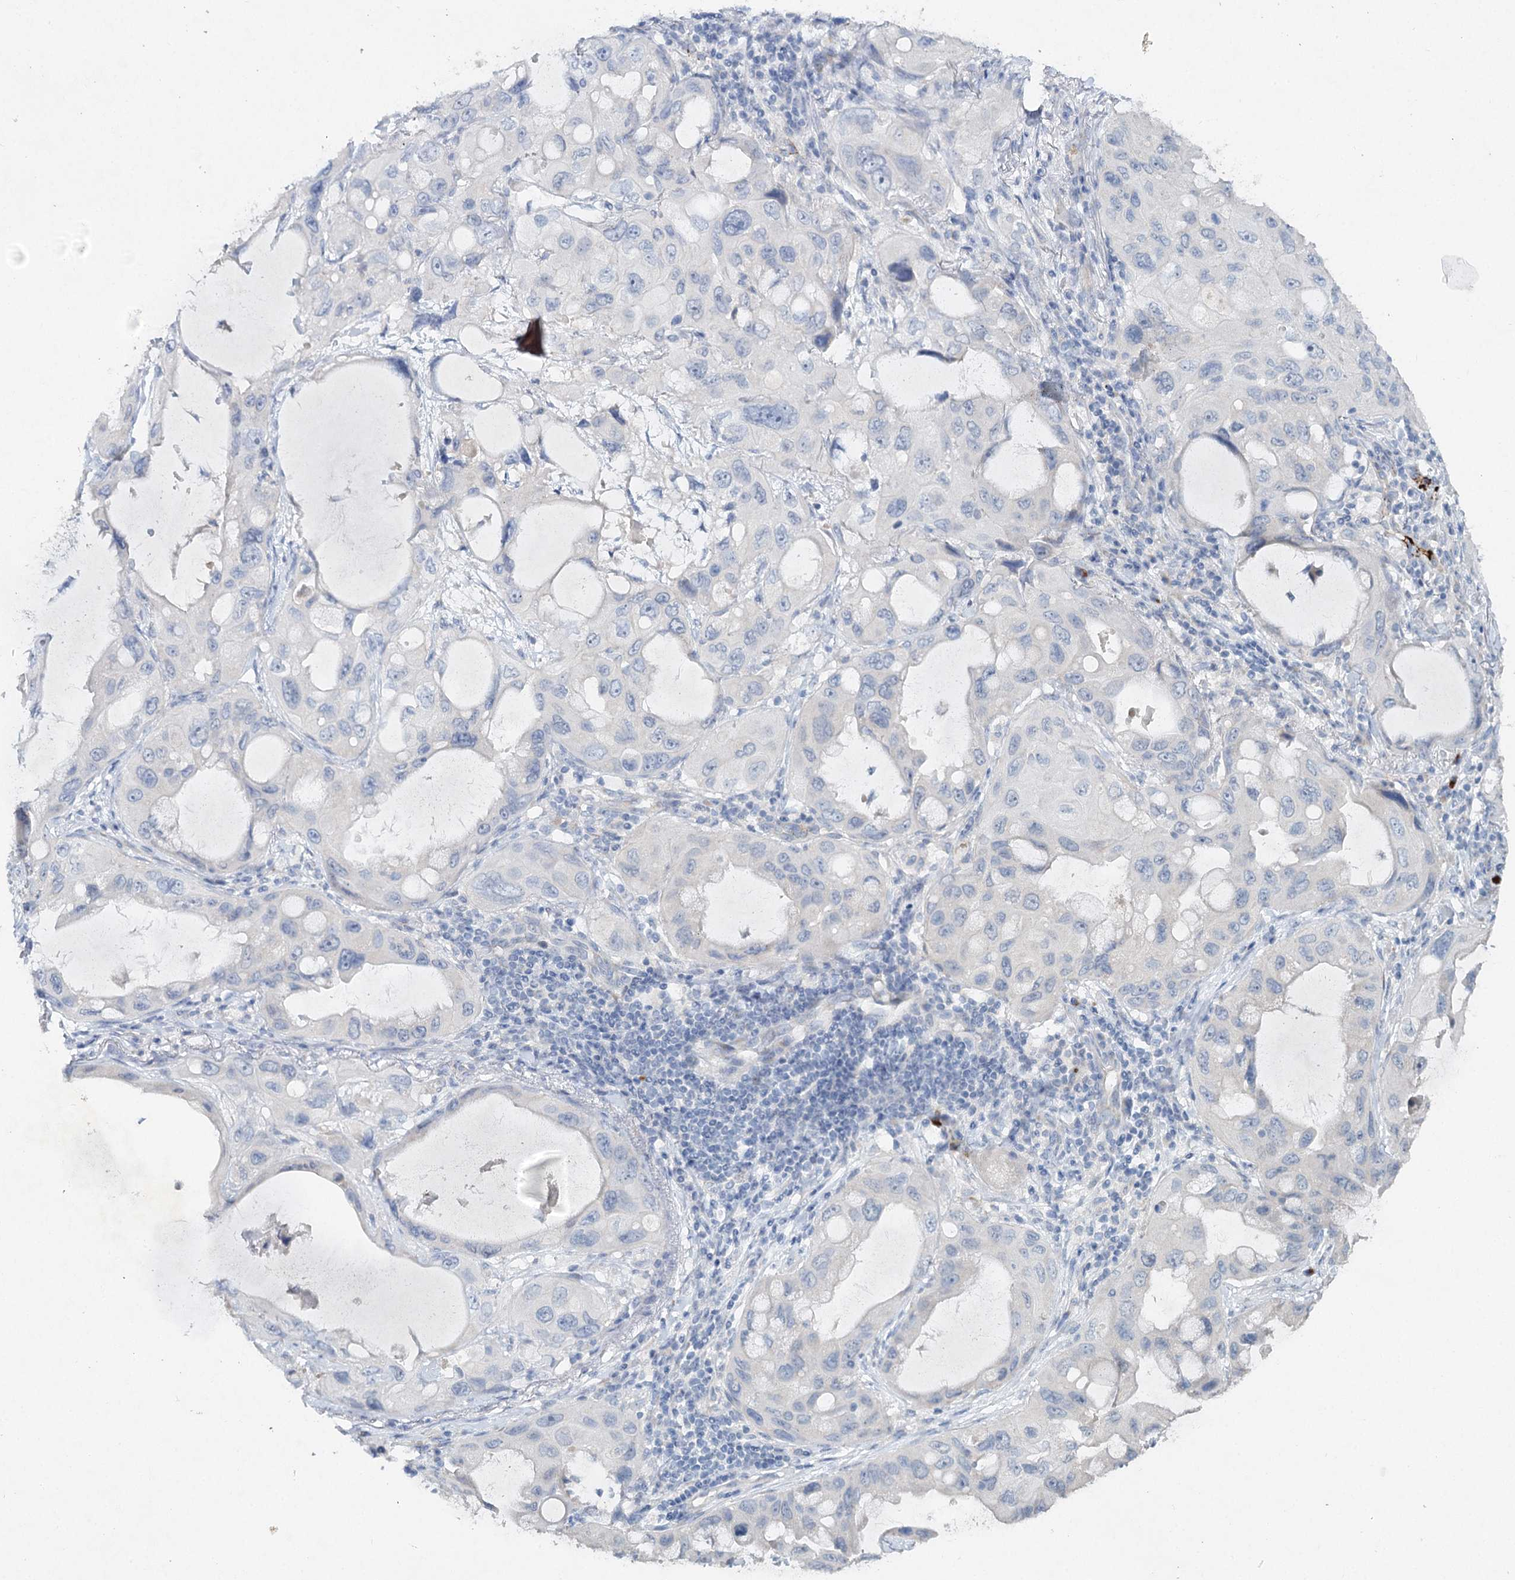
{"staining": {"intensity": "negative", "quantity": "none", "location": "none"}, "tissue": "lung cancer", "cell_type": "Tumor cells", "image_type": "cancer", "snomed": [{"axis": "morphology", "description": "Squamous cell carcinoma, NOS"}, {"axis": "topography", "description": "Lung"}], "caption": "Tumor cells are negative for protein expression in human squamous cell carcinoma (lung).", "gene": "RFX6", "patient": {"sex": "female", "age": 73}}